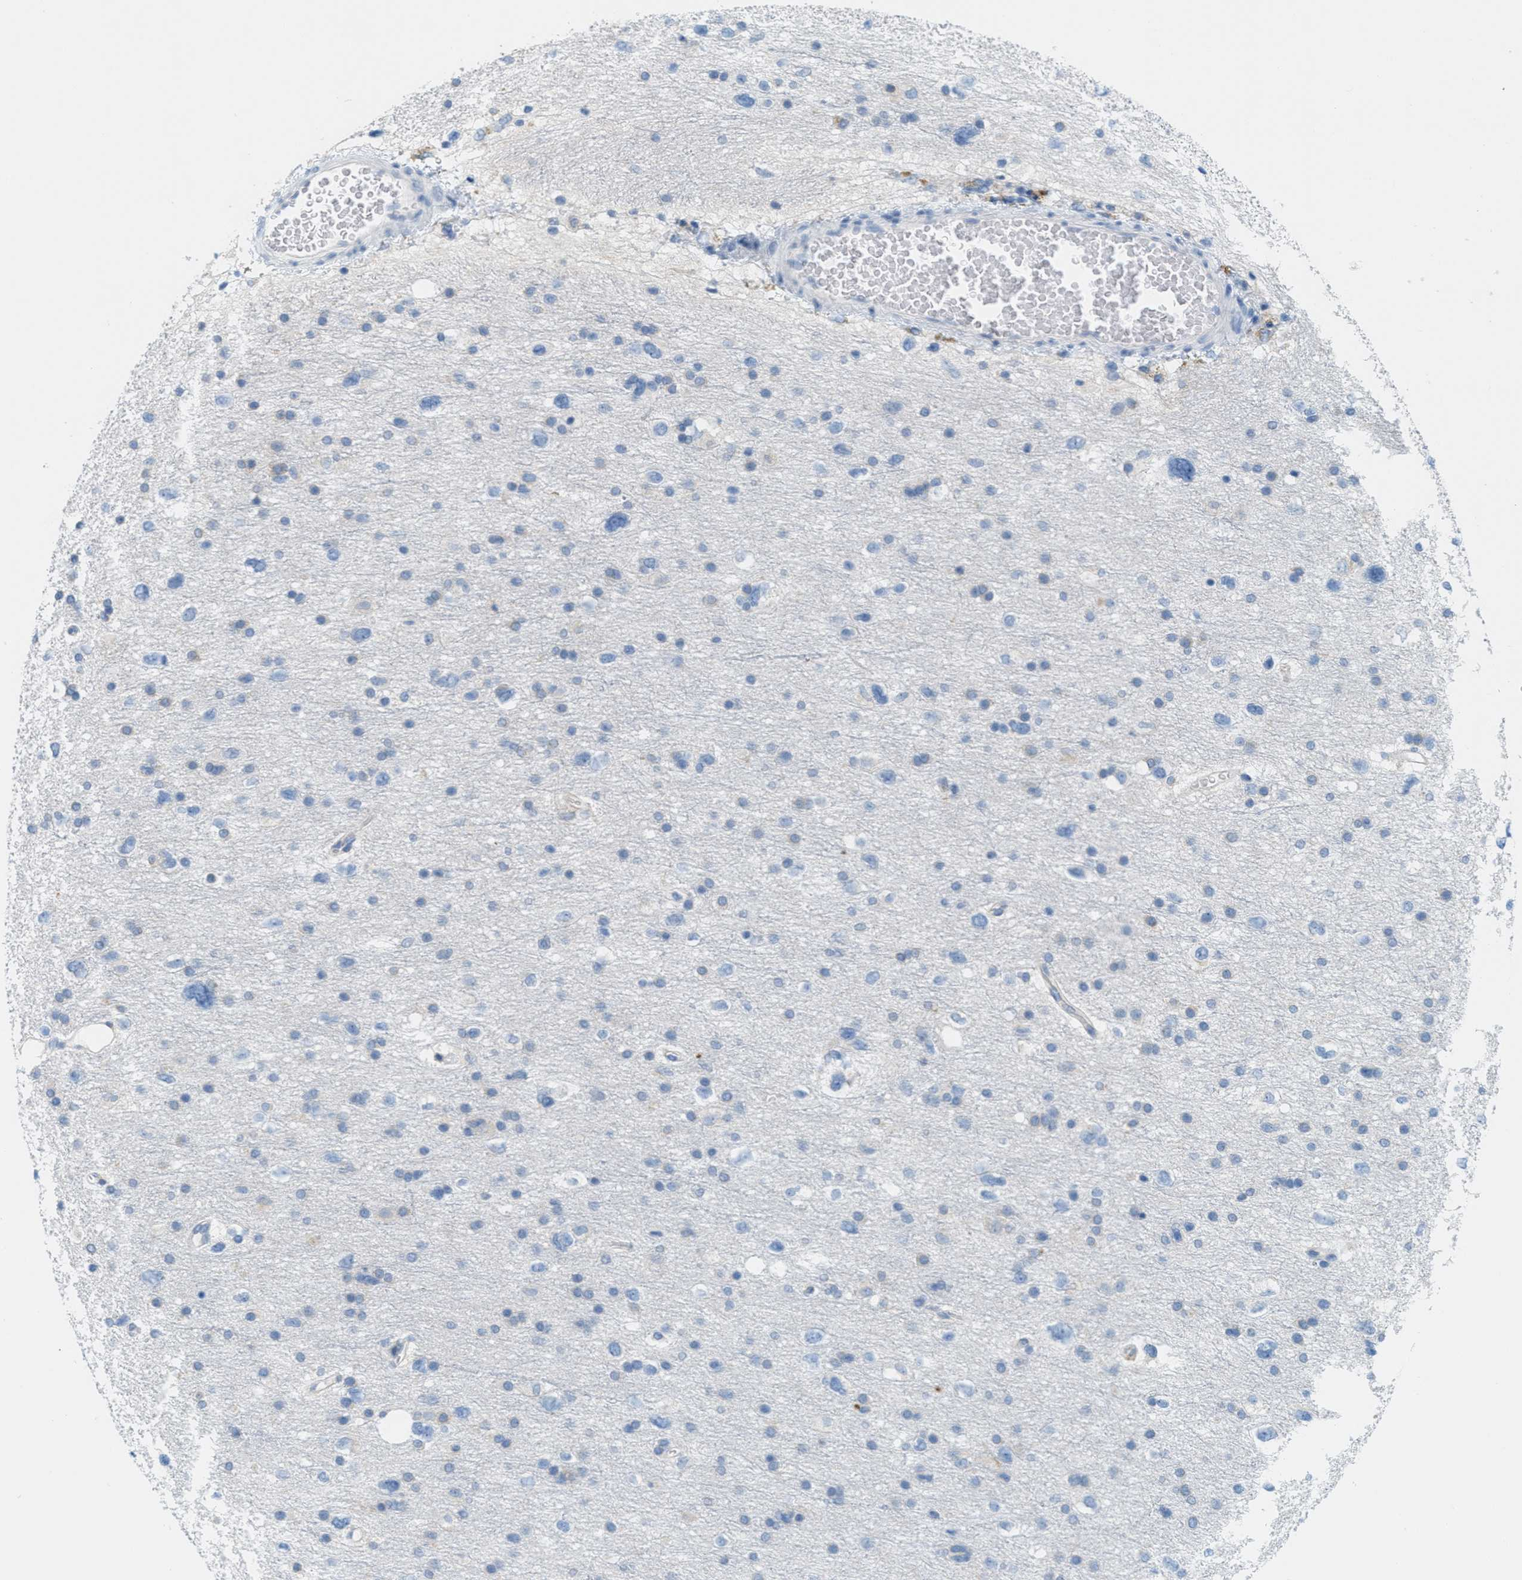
{"staining": {"intensity": "negative", "quantity": "none", "location": "none"}, "tissue": "glioma", "cell_type": "Tumor cells", "image_type": "cancer", "snomed": [{"axis": "morphology", "description": "Glioma, malignant, Low grade"}, {"axis": "topography", "description": "Brain"}], "caption": "A high-resolution image shows immunohistochemistry staining of glioma, which exhibits no significant expression in tumor cells.", "gene": "TEX264", "patient": {"sex": "female", "age": 37}}